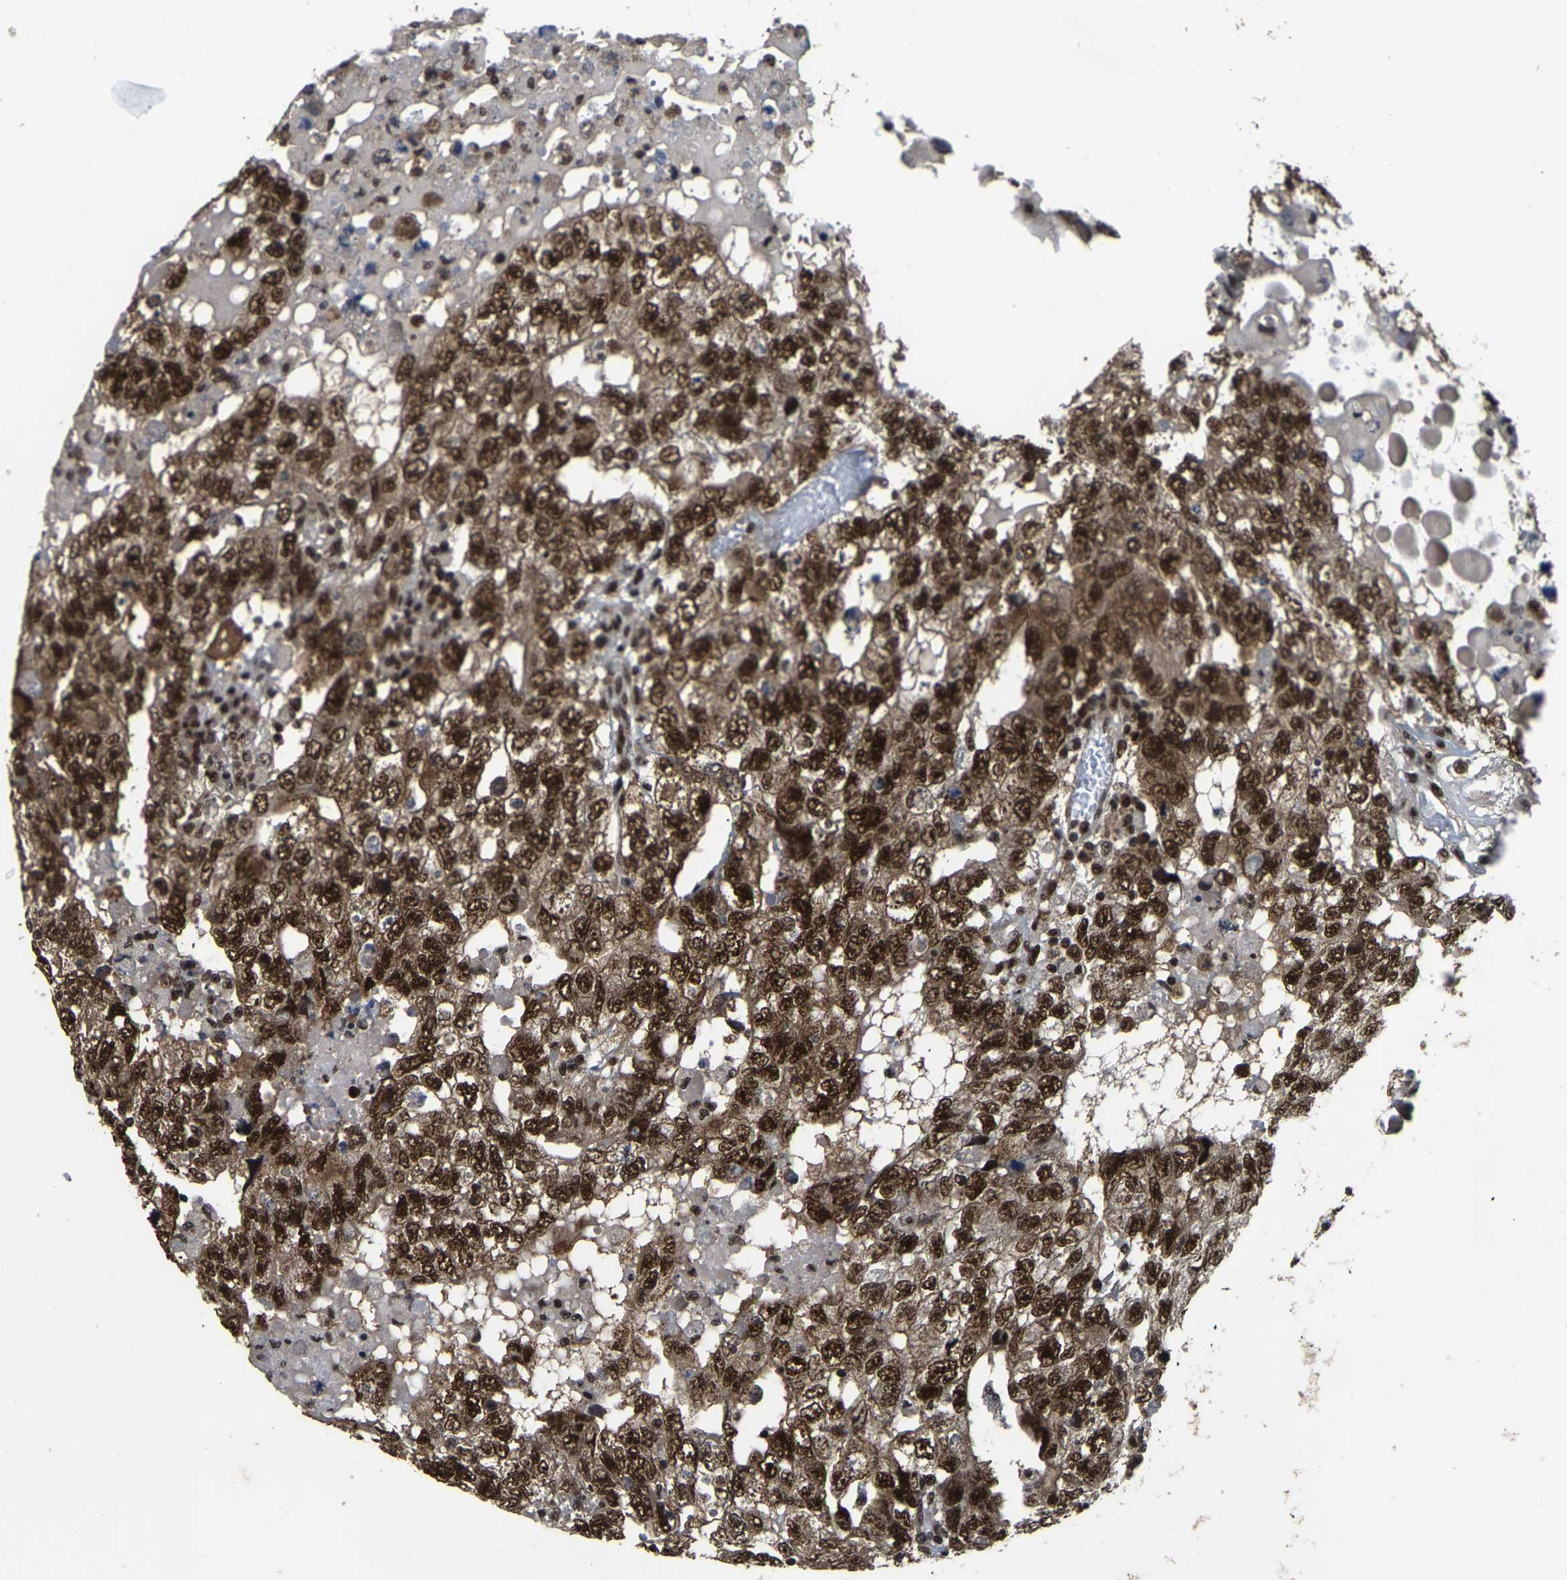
{"staining": {"intensity": "strong", "quantity": ">75%", "location": "nuclear"}, "tissue": "testis cancer", "cell_type": "Tumor cells", "image_type": "cancer", "snomed": [{"axis": "morphology", "description": "Carcinoma, Embryonal, NOS"}, {"axis": "topography", "description": "Testis"}], "caption": "IHC photomicrograph of human testis cancer (embryonal carcinoma) stained for a protein (brown), which shows high levels of strong nuclear positivity in about >75% of tumor cells.", "gene": "TBL1XR1", "patient": {"sex": "male", "age": 36}}